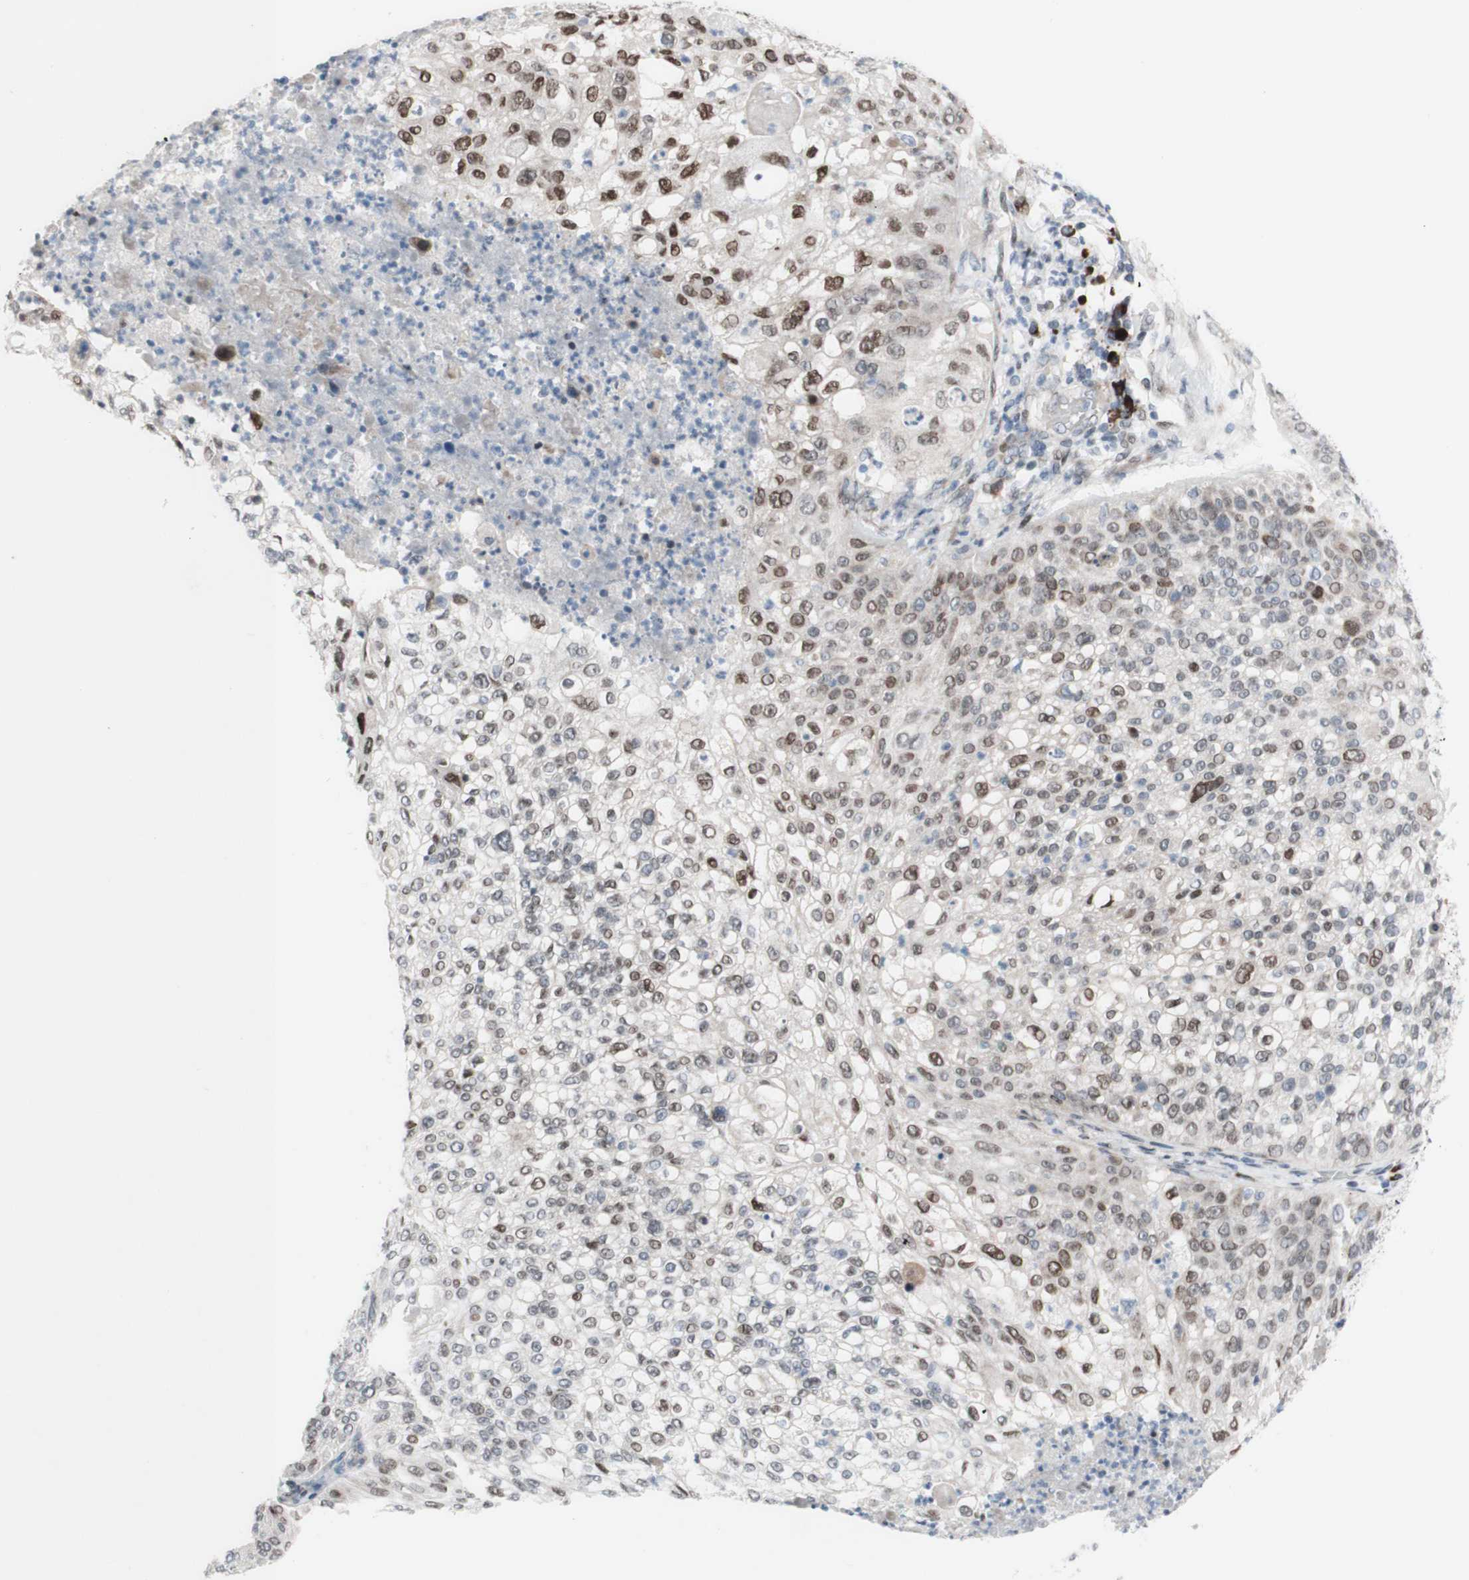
{"staining": {"intensity": "moderate", "quantity": "25%-75%", "location": "nuclear"}, "tissue": "lung cancer", "cell_type": "Tumor cells", "image_type": "cancer", "snomed": [{"axis": "morphology", "description": "Inflammation, NOS"}, {"axis": "morphology", "description": "Squamous cell carcinoma, NOS"}, {"axis": "topography", "description": "Lymph node"}, {"axis": "topography", "description": "Soft tissue"}, {"axis": "topography", "description": "Lung"}], "caption": "Lung squamous cell carcinoma was stained to show a protein in brown. There is medium levels of moderate nuclear expression in about 25%-75% of tumor cells.", "gene": "PHTF2", "patient": {"sex": "male", "age": 66}}